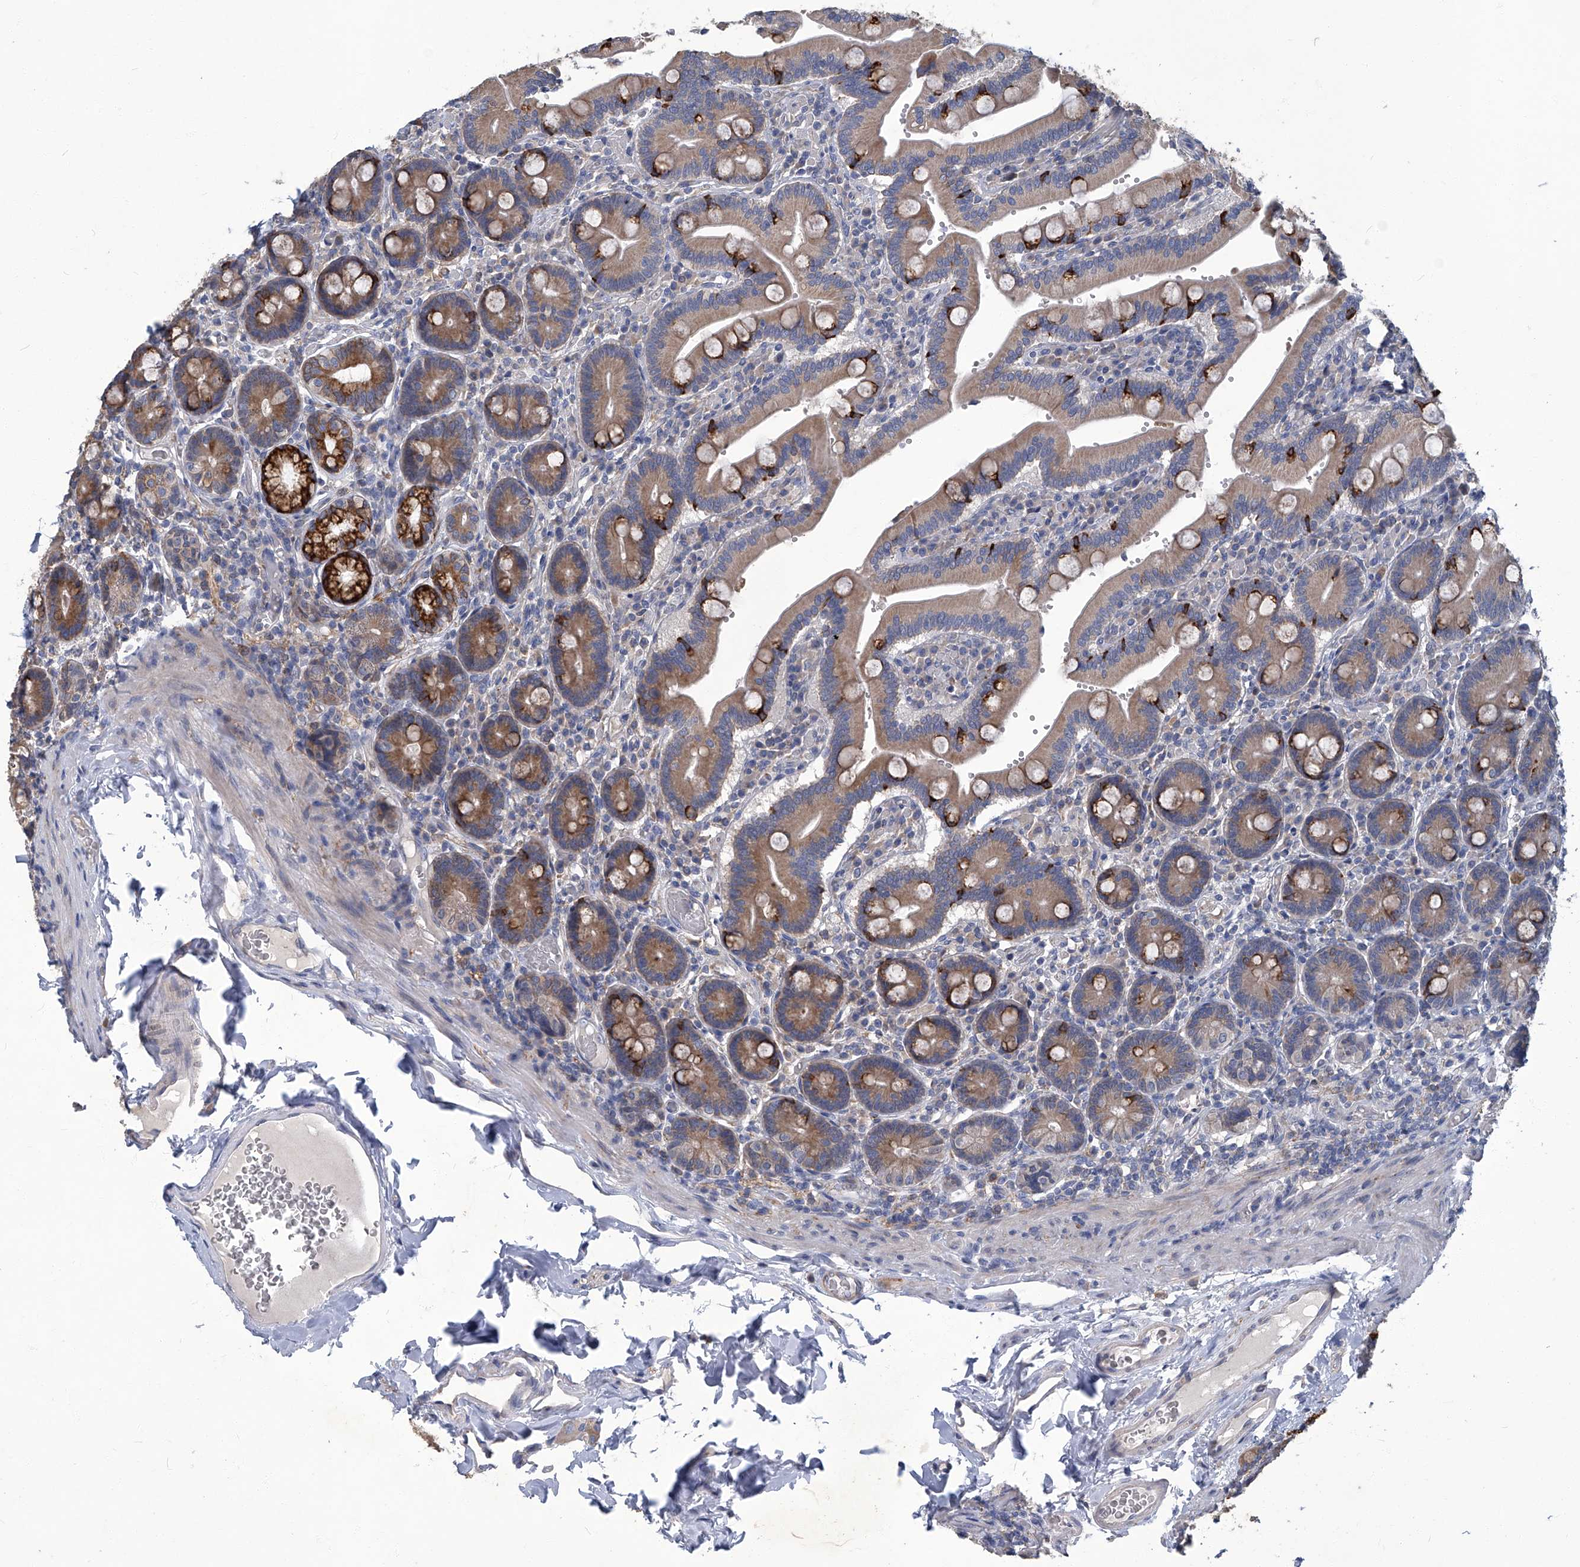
{"staining": {"intensity": "moderate", "quantity": ">75%", "location": "cytoplasmic/membranous"}, "tissue": "duodenum", "cell_type": "Glandular cells", "image_type": "normal", "snomed": [{"axis": "morphology", "description": "Normal tissue, NOS"}, {"axis": "topography", "description": "Duodenum"}], "caption": "Protein staining of unremarkable duodenum reveals moderate cytoplasmic/membranous expression in approximately >75% of glandular cells.", "gene": "TGFBR1", "patient": {"sex": "female", "age": 62}}